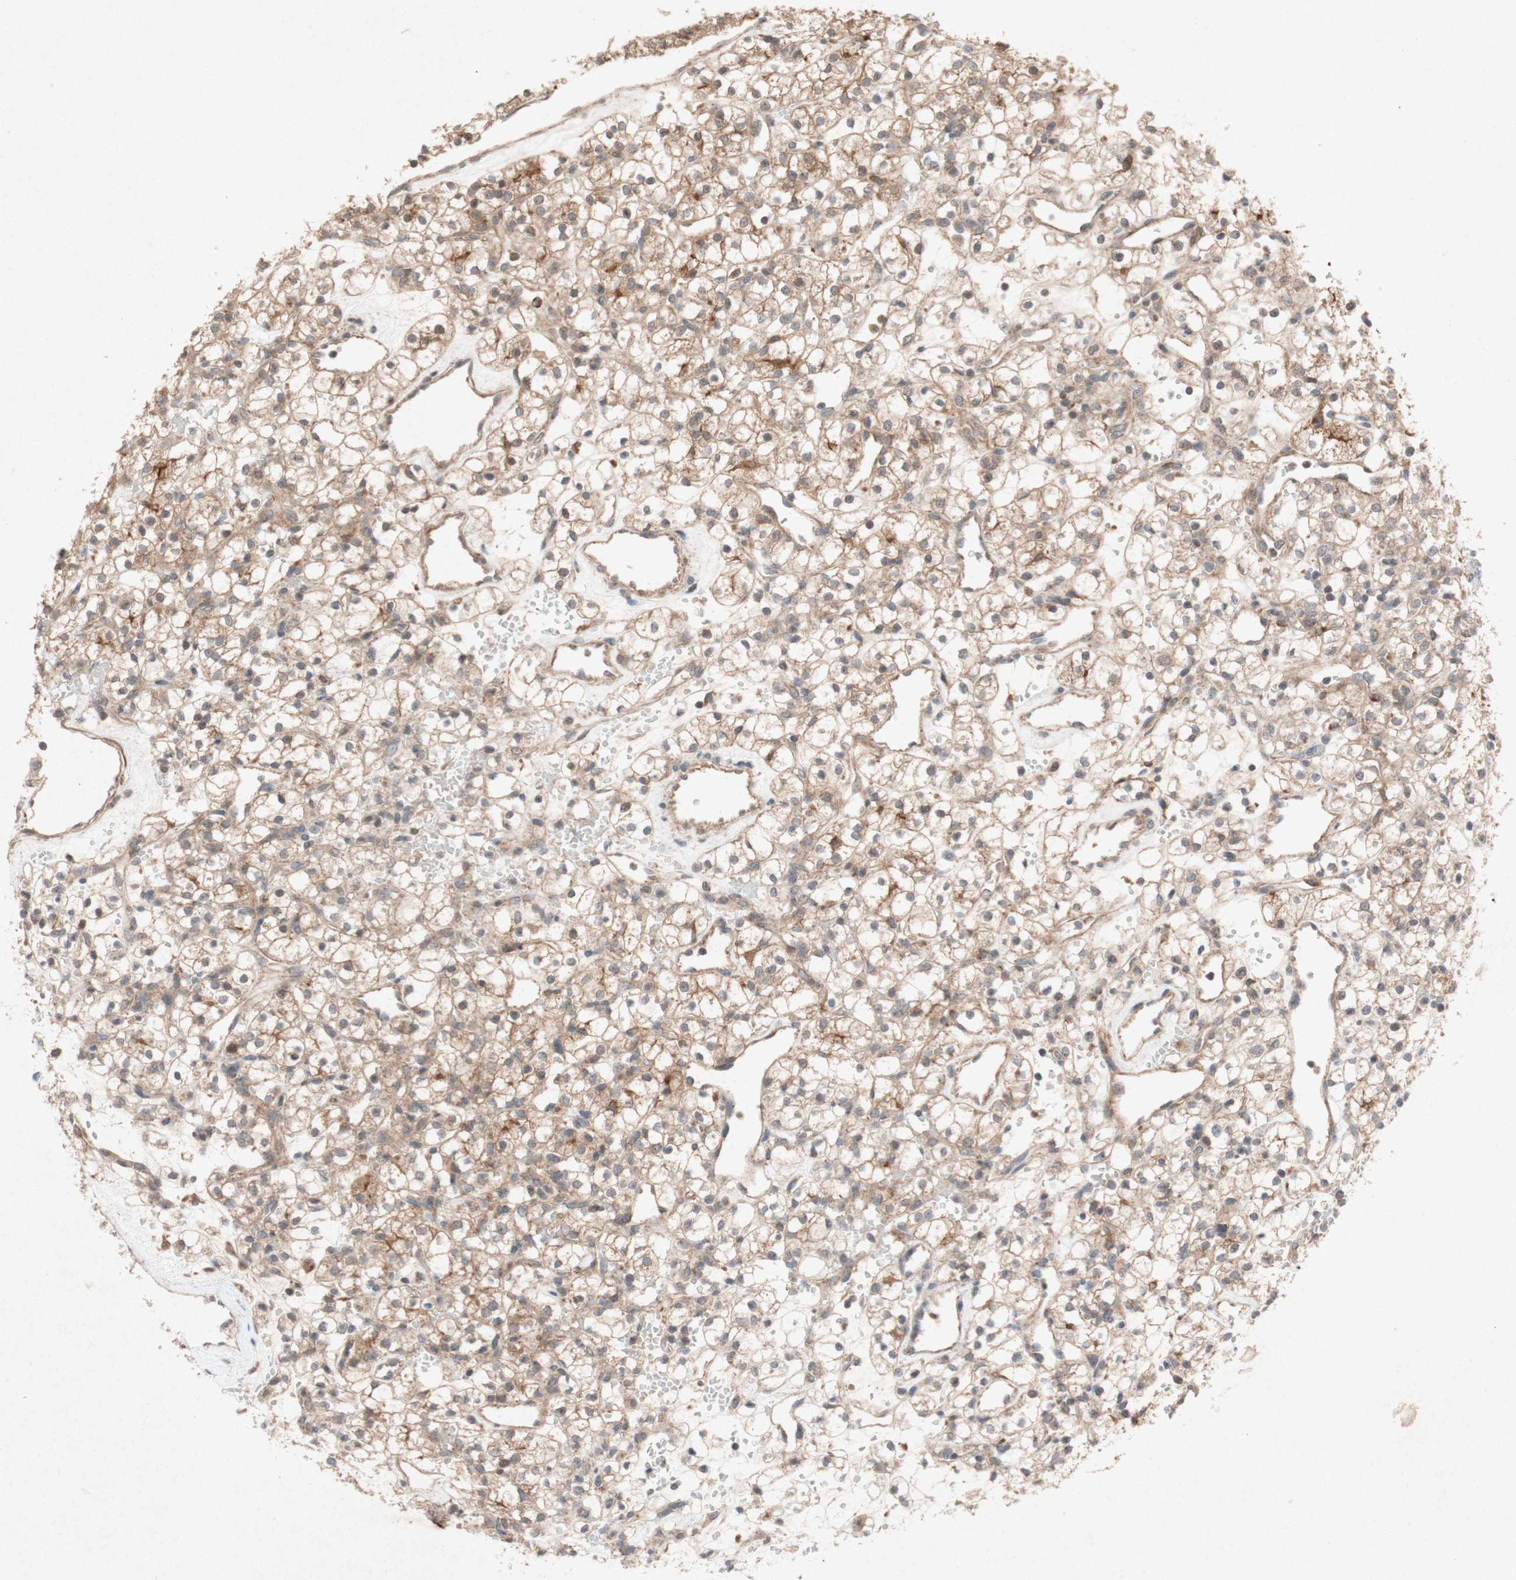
{"staining": {"intensity": "weak", "quantity": ">75%", "location": "cytoplasmic/membranous"}, "tissue": "renal cancer", "cell_type": "Tumor cells", "image_type": "cancer", "snomed": [{"axis": "morphology", "description": "Adenocarcinoma, NOS"}, {"axis": "topography", "description": "Kidney"}], "caption": "A photomicrograph of adenocarcinoma (renal) stained for a protein displays weak cytoplasmic/membranous brown staining in tumor cells. The protein of interest is stained brown, and the nuclei are stained in blue (DAB IHC with brightfield microscopy, high magnification).", "gene": "ATP6V1F", "patient": {"sex": "female", "age": 60}}